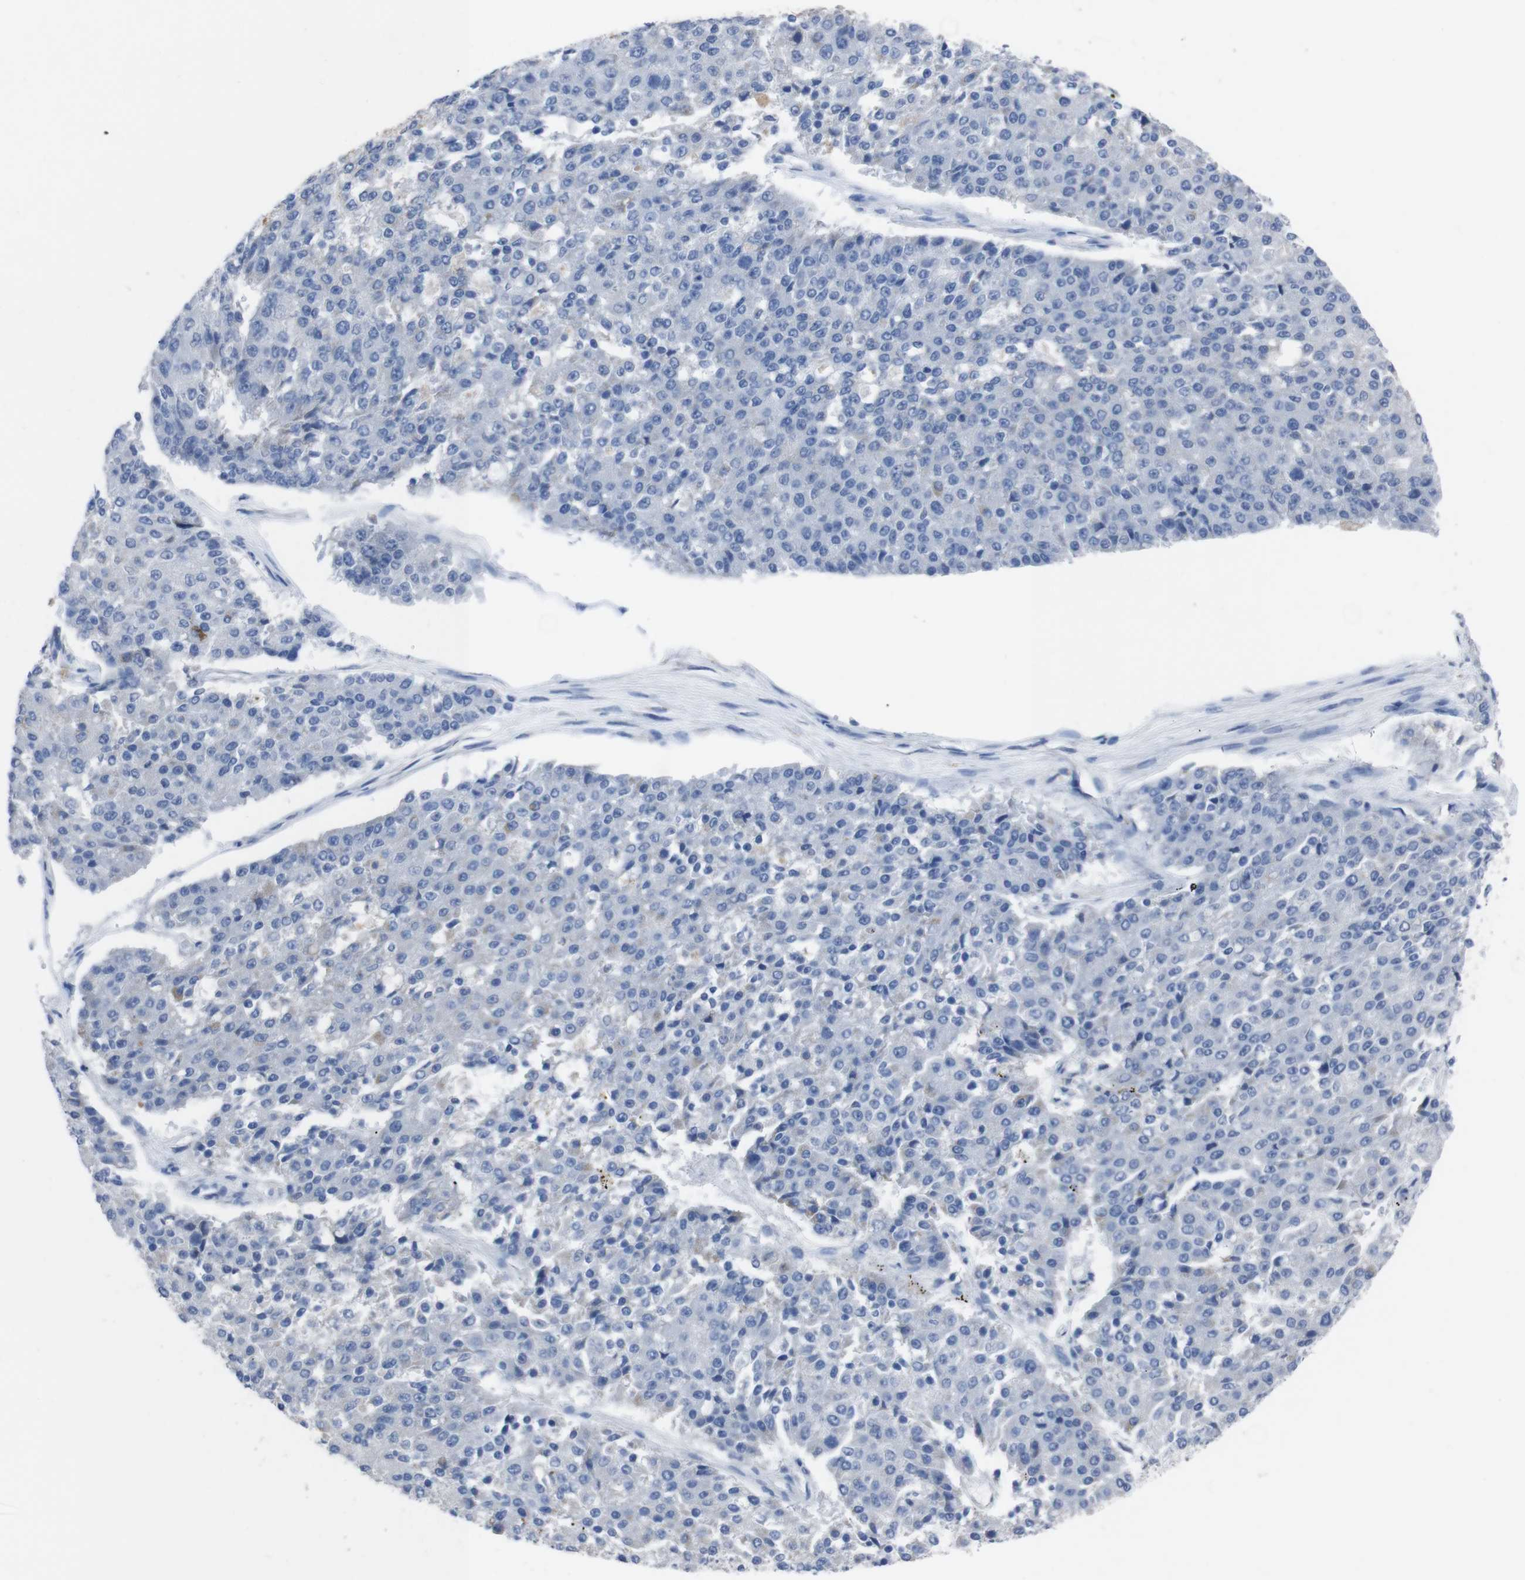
{"staining": {"intensity": "negative", "quantity": "none", "location": "none"}, "tissue": "pancreatic cancer", "cell_type": "Tumor cells", "image_type": "cancer", "snomed": [{"axis": "morphology", "description": "Adenocarcinoma, NOS"}, {"axis": "topography", "description": "Pancreas"}], "caption": "Pancreatic cancer stained for a protein using immunohistochemistry exhibits no positivity tumor cells.", "gene": "GJB2", "patient": {"sex": "male", "age": 50}}